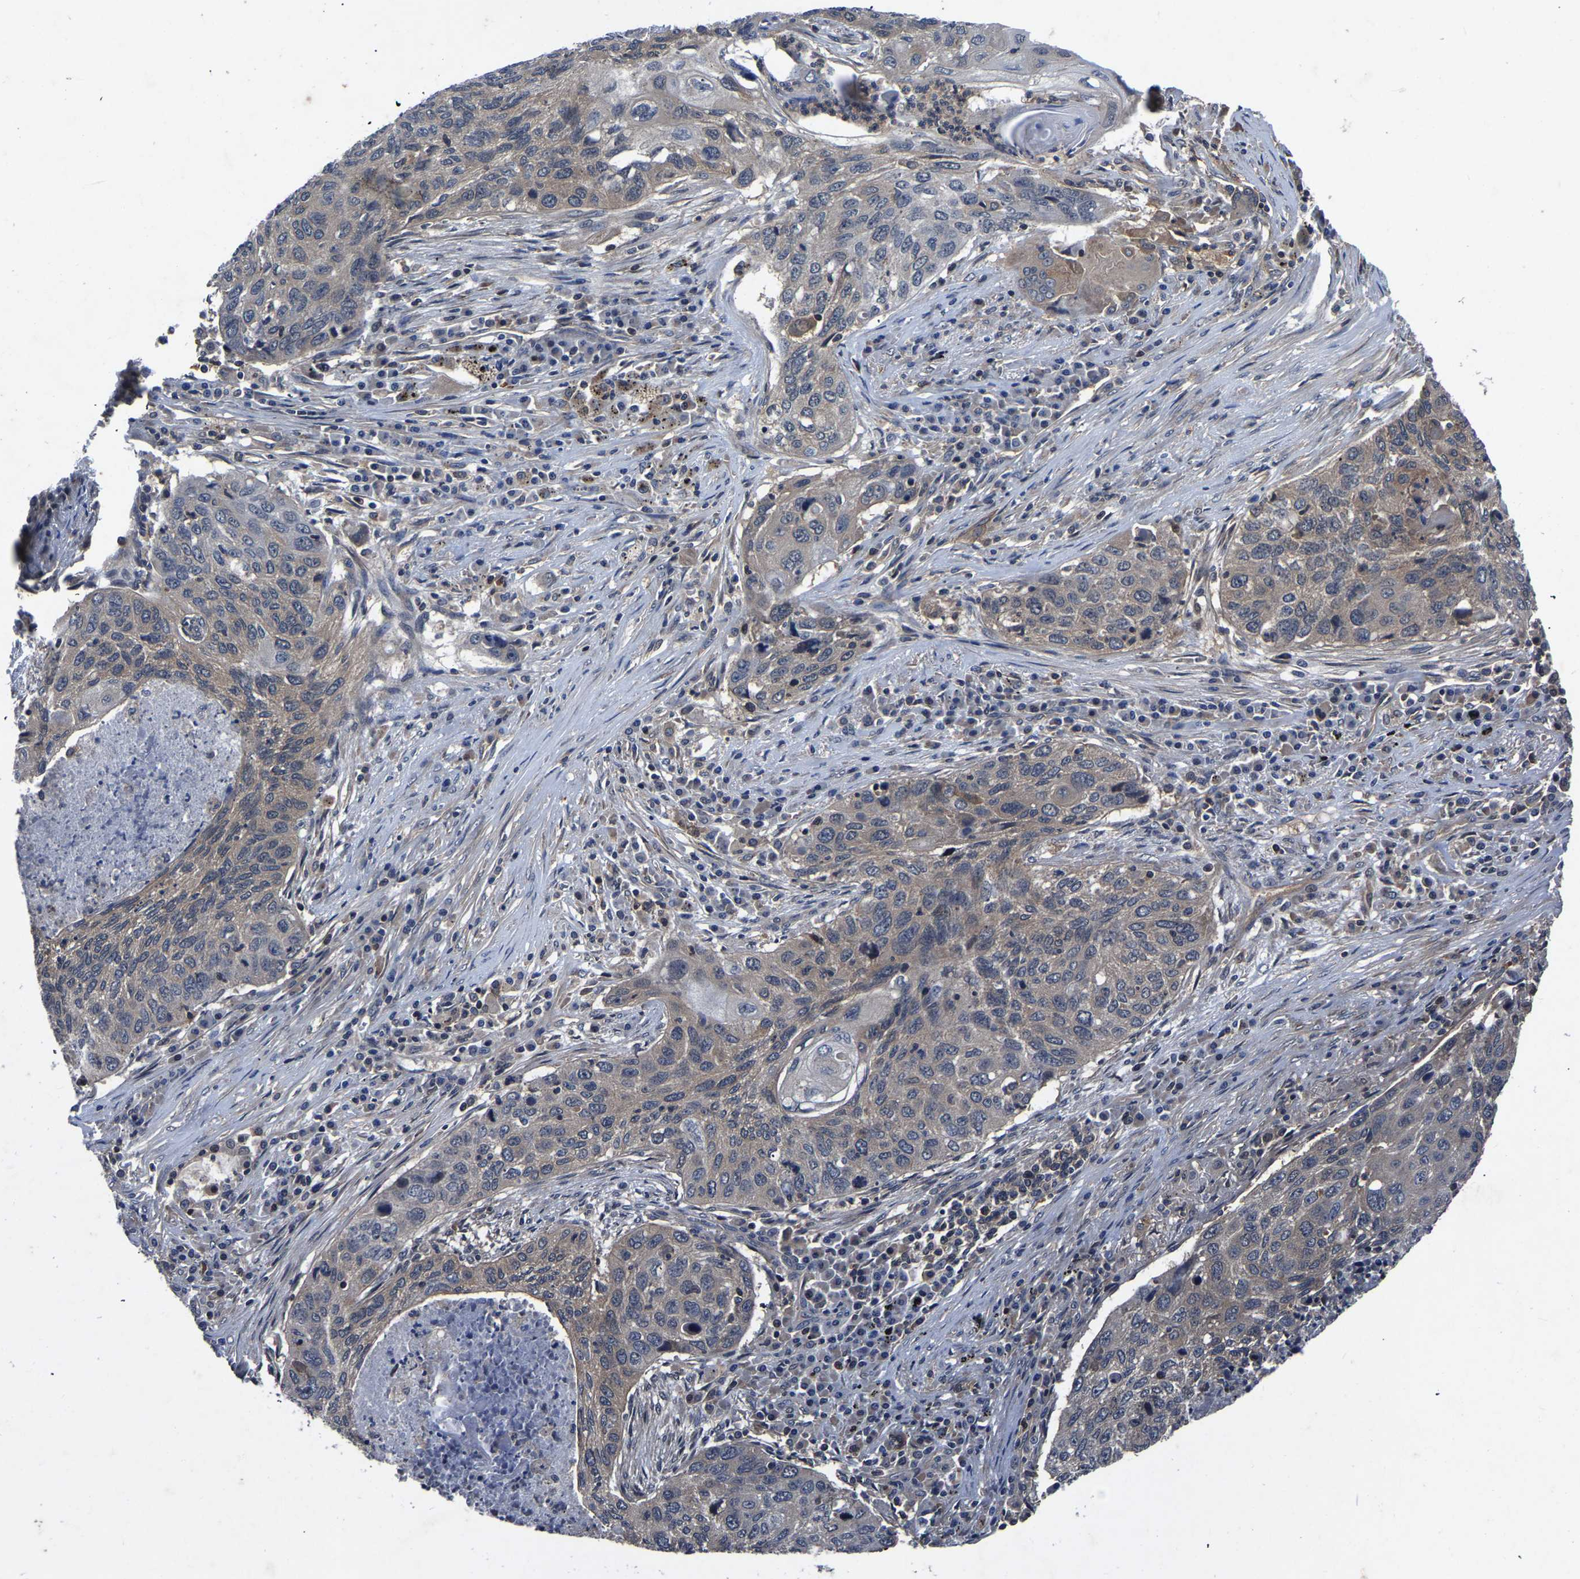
{"staining": {"intensity": "weak", "quantity": "25%-75%", "location": "cytoplasmic/membranous"}, "tissue": "lung cancer", "cell_type": "Tumor cells", "image_type": "cancer", "snomed": [{"axis": "morphology", "description": "Squamous cell carcinoma, NOS"}, {"axis": "topography", "description": "Lung"}], "caption": "Immunohistochemical staining of human lung cancer (squamous cell carcinoma) shows low levels of weak cytoplasmic/membranous staining in approximately 25%-75% of tumor cells.", "gene": "FGD5", "patient": {"sex": "female", "age": 63}}